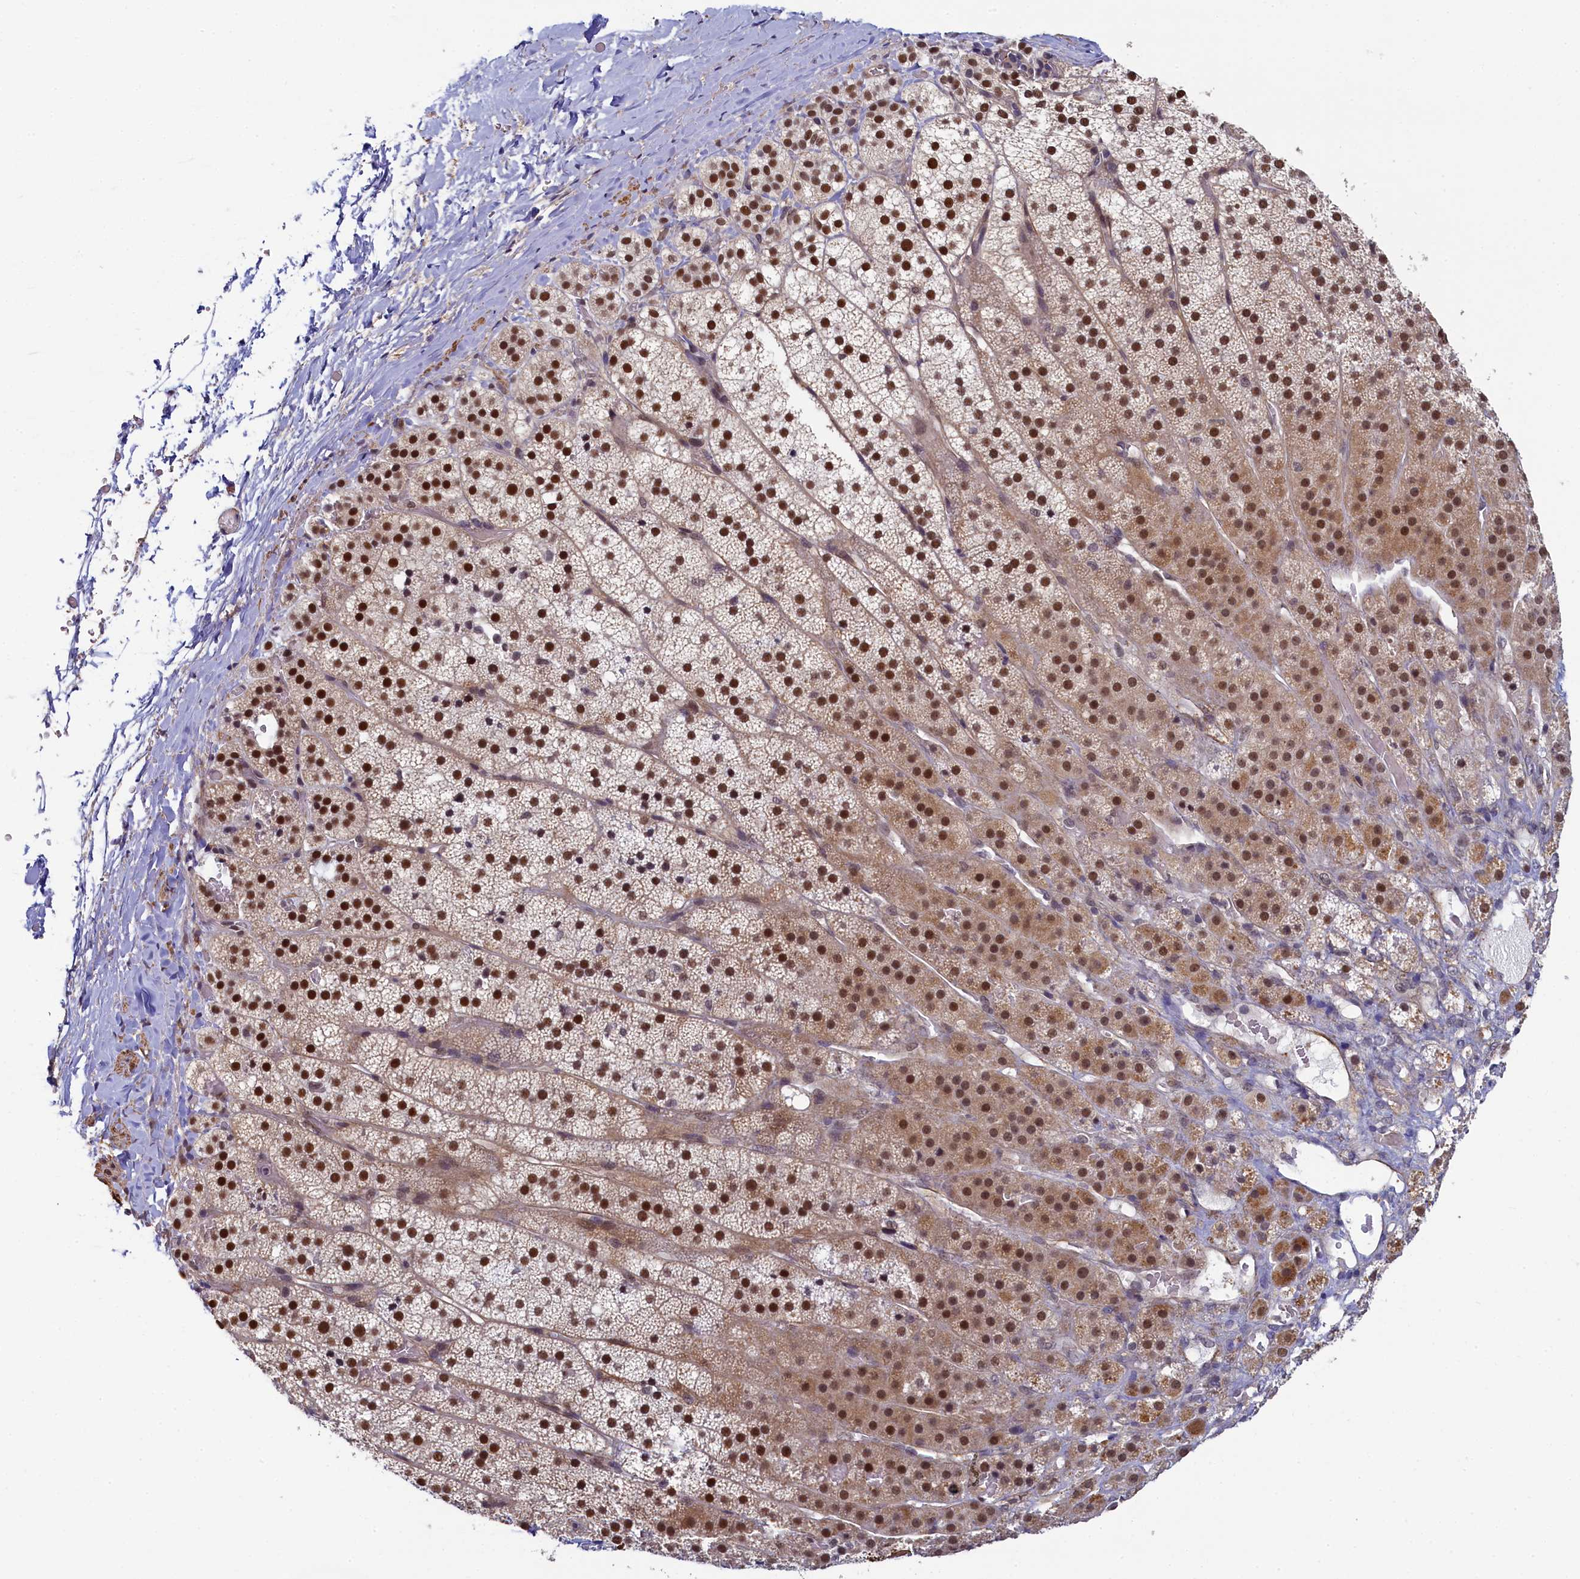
{"staining": {"intensity": "strong", "quantity": "25%-75%", "location": "cytoplasmic/membranous,nuclear"}, "tissue": "adrenal gland", "cell_type": "Glandular cells", "image_type": "normal", "snomed": [{"axis": "morphology", "description": "Normal tissue, NOS"}, {"axis": "topography", "description": "Adrenal gland"}], "caption": "Immunohistochemistry histopathology image of benign adrenal gland: human adrenal gland stained using immunohistochemistry reveals high levels of strong protein expression localized specifically in the cytoplasmic/membranous,nuclear of glandular cells, appearing as a cytoplasmic/membranous,nuclear brown color.", "gene": "INTS14", "patient": {"sex": "female", "age": 44}}